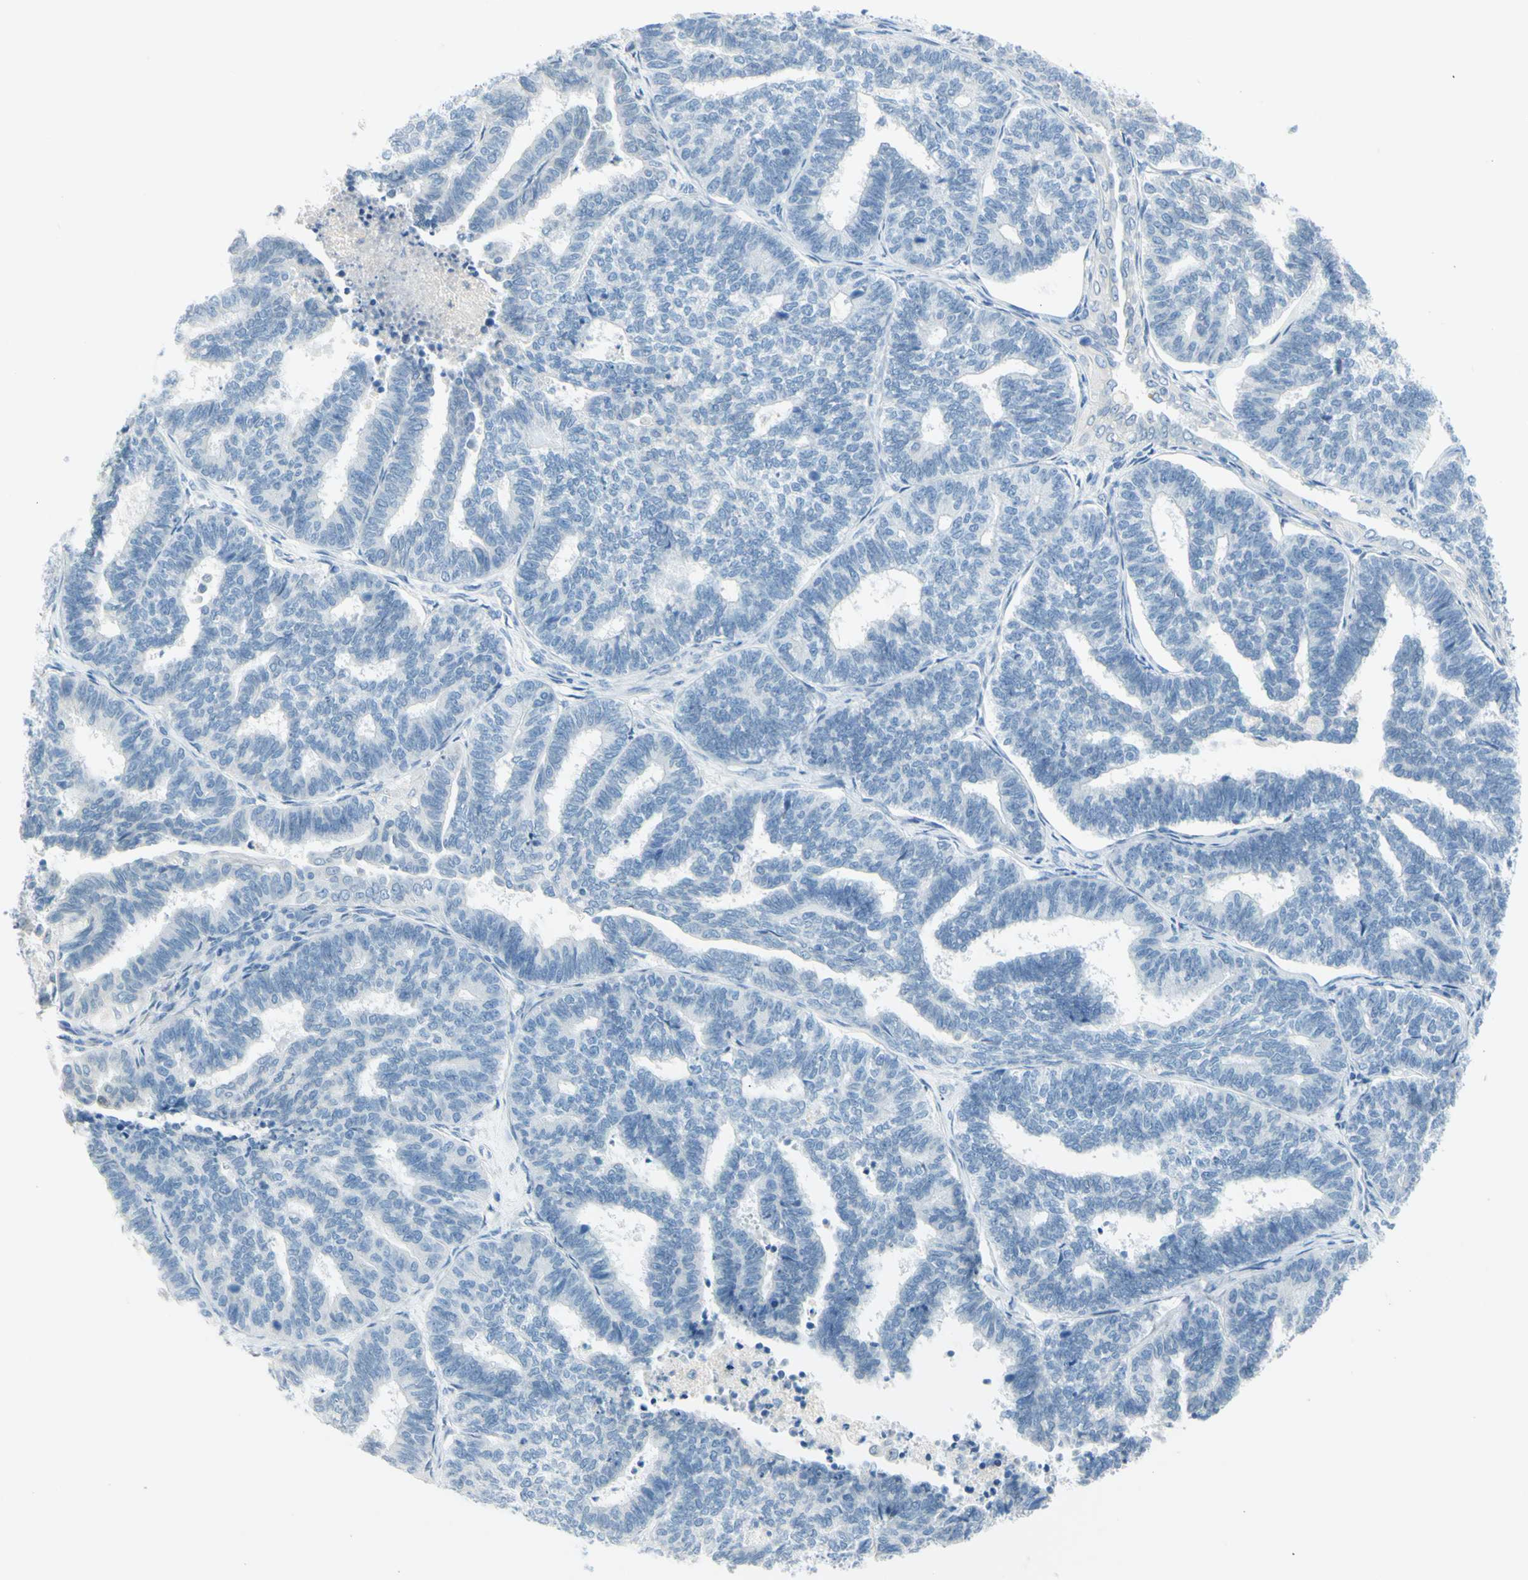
{"staining": {"intensity": "negative", "quantity": "none", "location": "none"}, "tissue": "endometrial cancer", "cell_type": "Tumor cells", "image_type": "cancer", "snomed": [{"axis": "morphology", "description": "Adenocarcinoma, NOS"}, {"axis": "topography", "description": "Endometrium"}], "caption": "Protein analysis of endometrial adenocarcinoma demonstrates no significant expression in tumor cells. Brightfield microscopy of immunohistochemistry stained with DAB (brown) and hematoxylin (blue), captured at high magnification.", "gene": "DCT", "patient": {"sex": "female", "age": 70}}